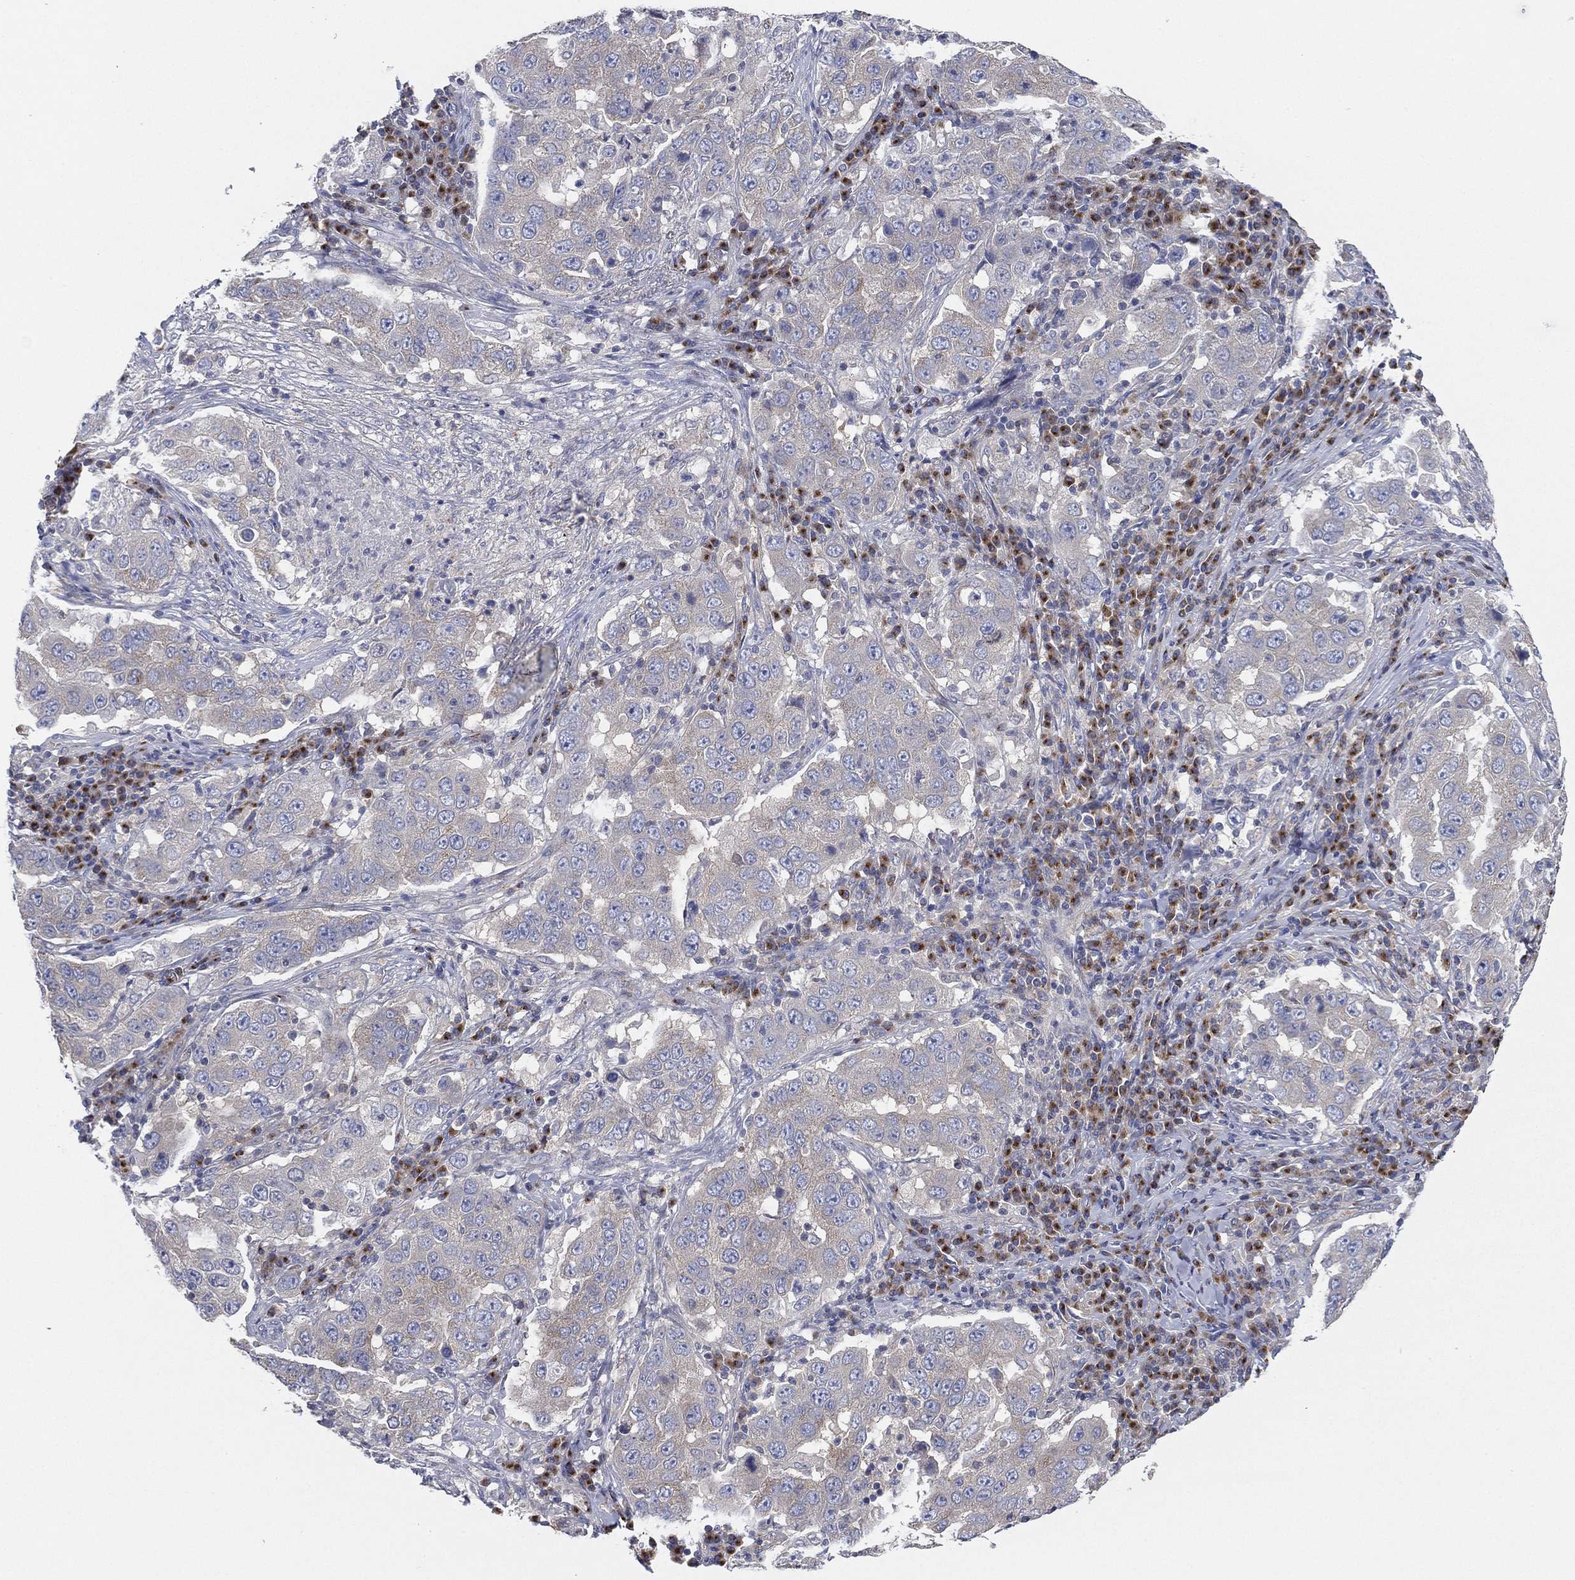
{"staining": {"intensity": "negative", "quantity": "none", "location": "none"}, "tissue": "lung cancer", "cell_type": "Tumor cells", "image_type": "cancer", "snomed": [{"axis": "morphology", "description": "Adenocarcinoma, NOS"}, {"axis": "topography", "description": "Lung"}], "caption": "An immunohistochemistry micrograph of lung cancer is shown. There is no staining in tumor cells of lung cancer.", "gene": "ATP8A2", "patient": {"sex": "male", "age": 73}}